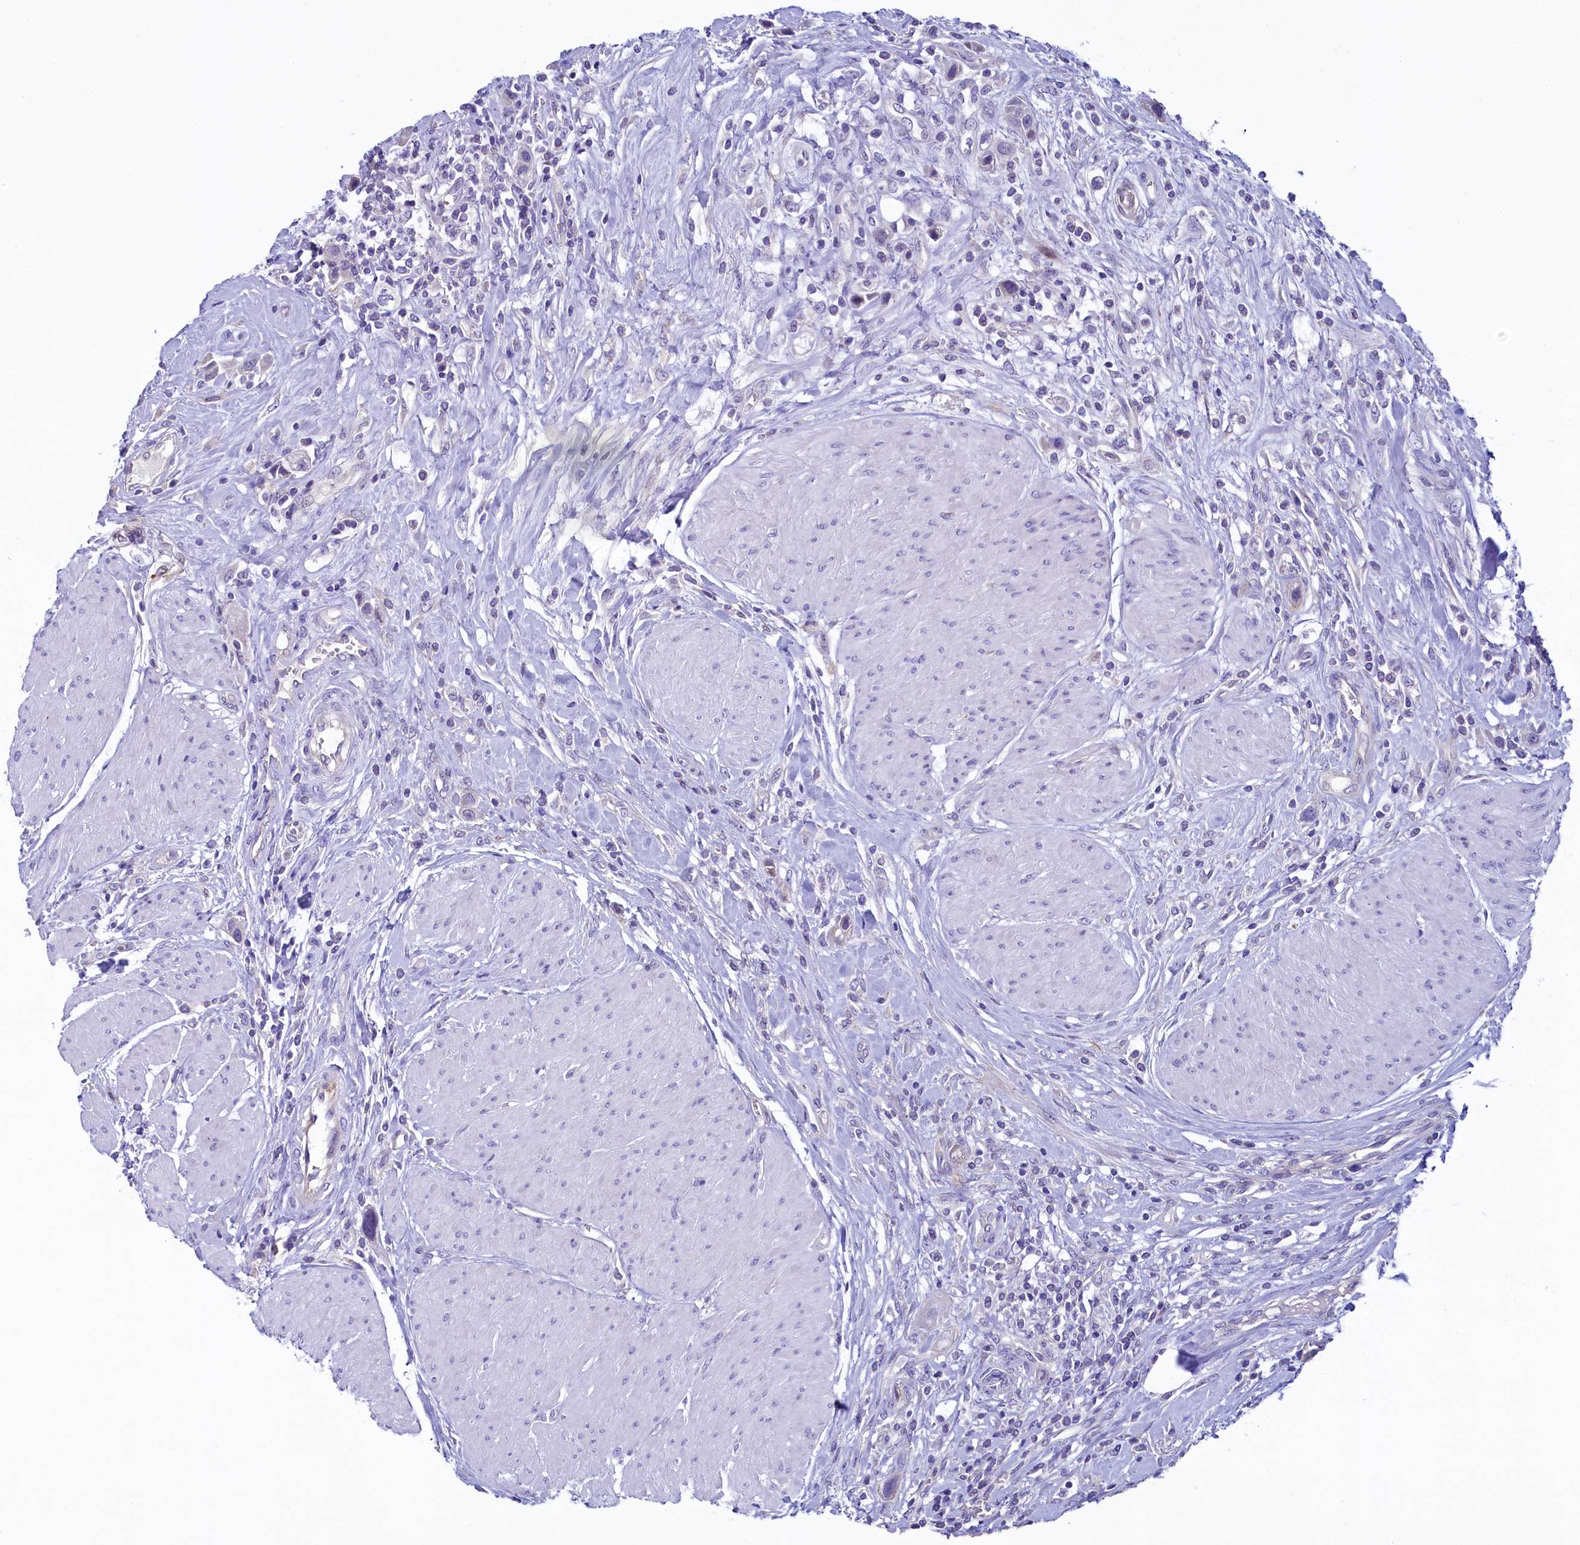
{"staining": {"intensity": "negative", "quantity": "none", "location": "none"}, "tissue": "urothelial cancer", "cell_type": "Tumor cells", "image_type": "cancer", "snomed": [{"axis": "morphology", "description": "Urothelial carcinoma, High grade"}, {"axis": "topography", "description": "Urinary bladder"}], "caption": "Image shows no significant protein staining in tumor cells of urothelial cancer.", "gene": "KRBOX5", "patient": {"sex": "male", "age": 50}}